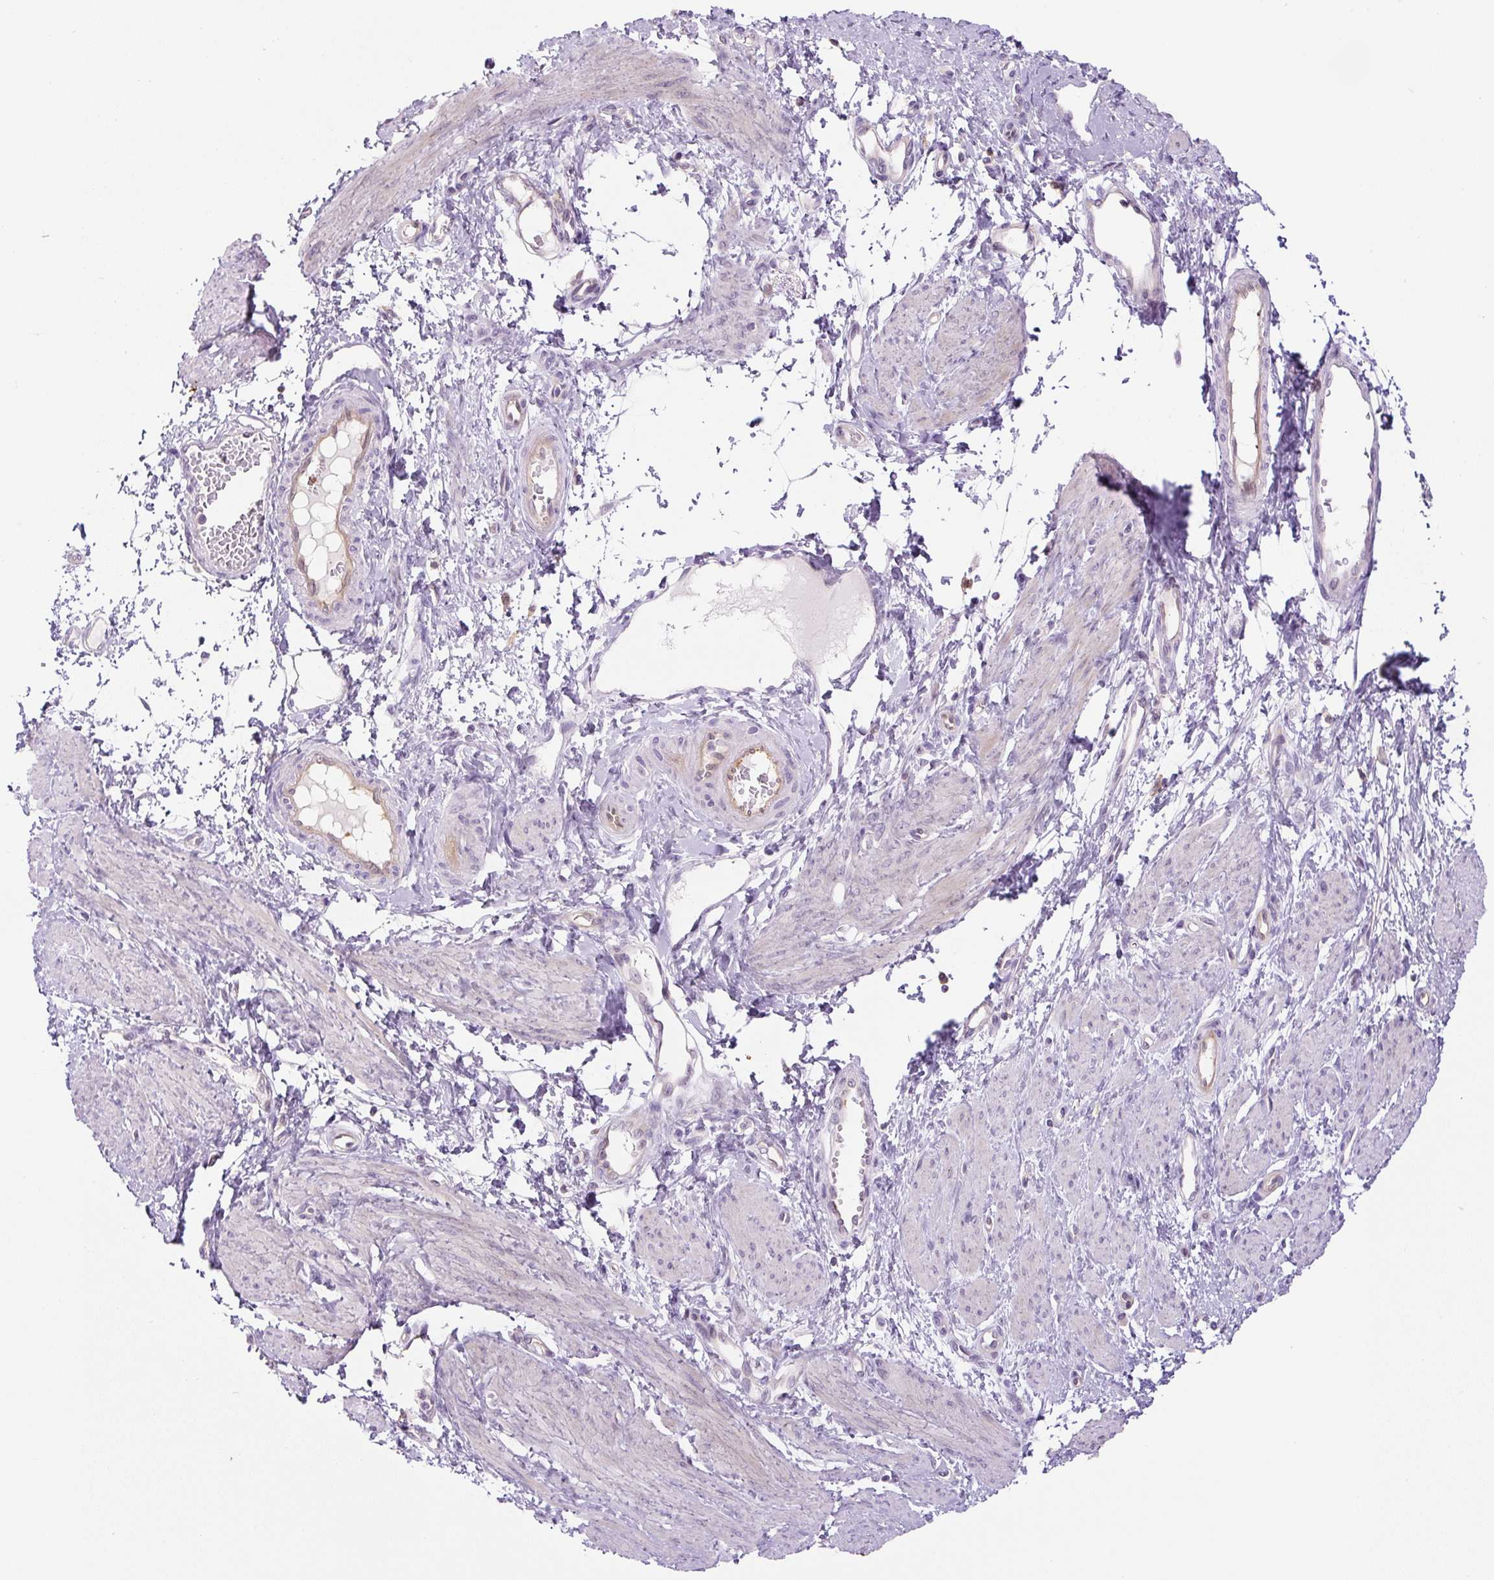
{"staining": {"intensity": "negative", "quantity": "none", "location": "none"}, "tissue": "smooth muscle", "cell_type": "Smooth muscle cells", "image_type": "normal", "snomed": [{"axis": "morphology", "description": "Normal tissue, NOS"}, {"axis": "topography", "description": "Smooth muscle"}, {"axis": "topography", "description": "Uterus"}], "caption": "Smooth muscle cells show no significant protein expression in benign smooth muscle. (DAB (3,3'-diaminobenzidine) IHC, high magnification).", "gene": "SPSB2", "patient": {"sex": "female", "age": 39}}